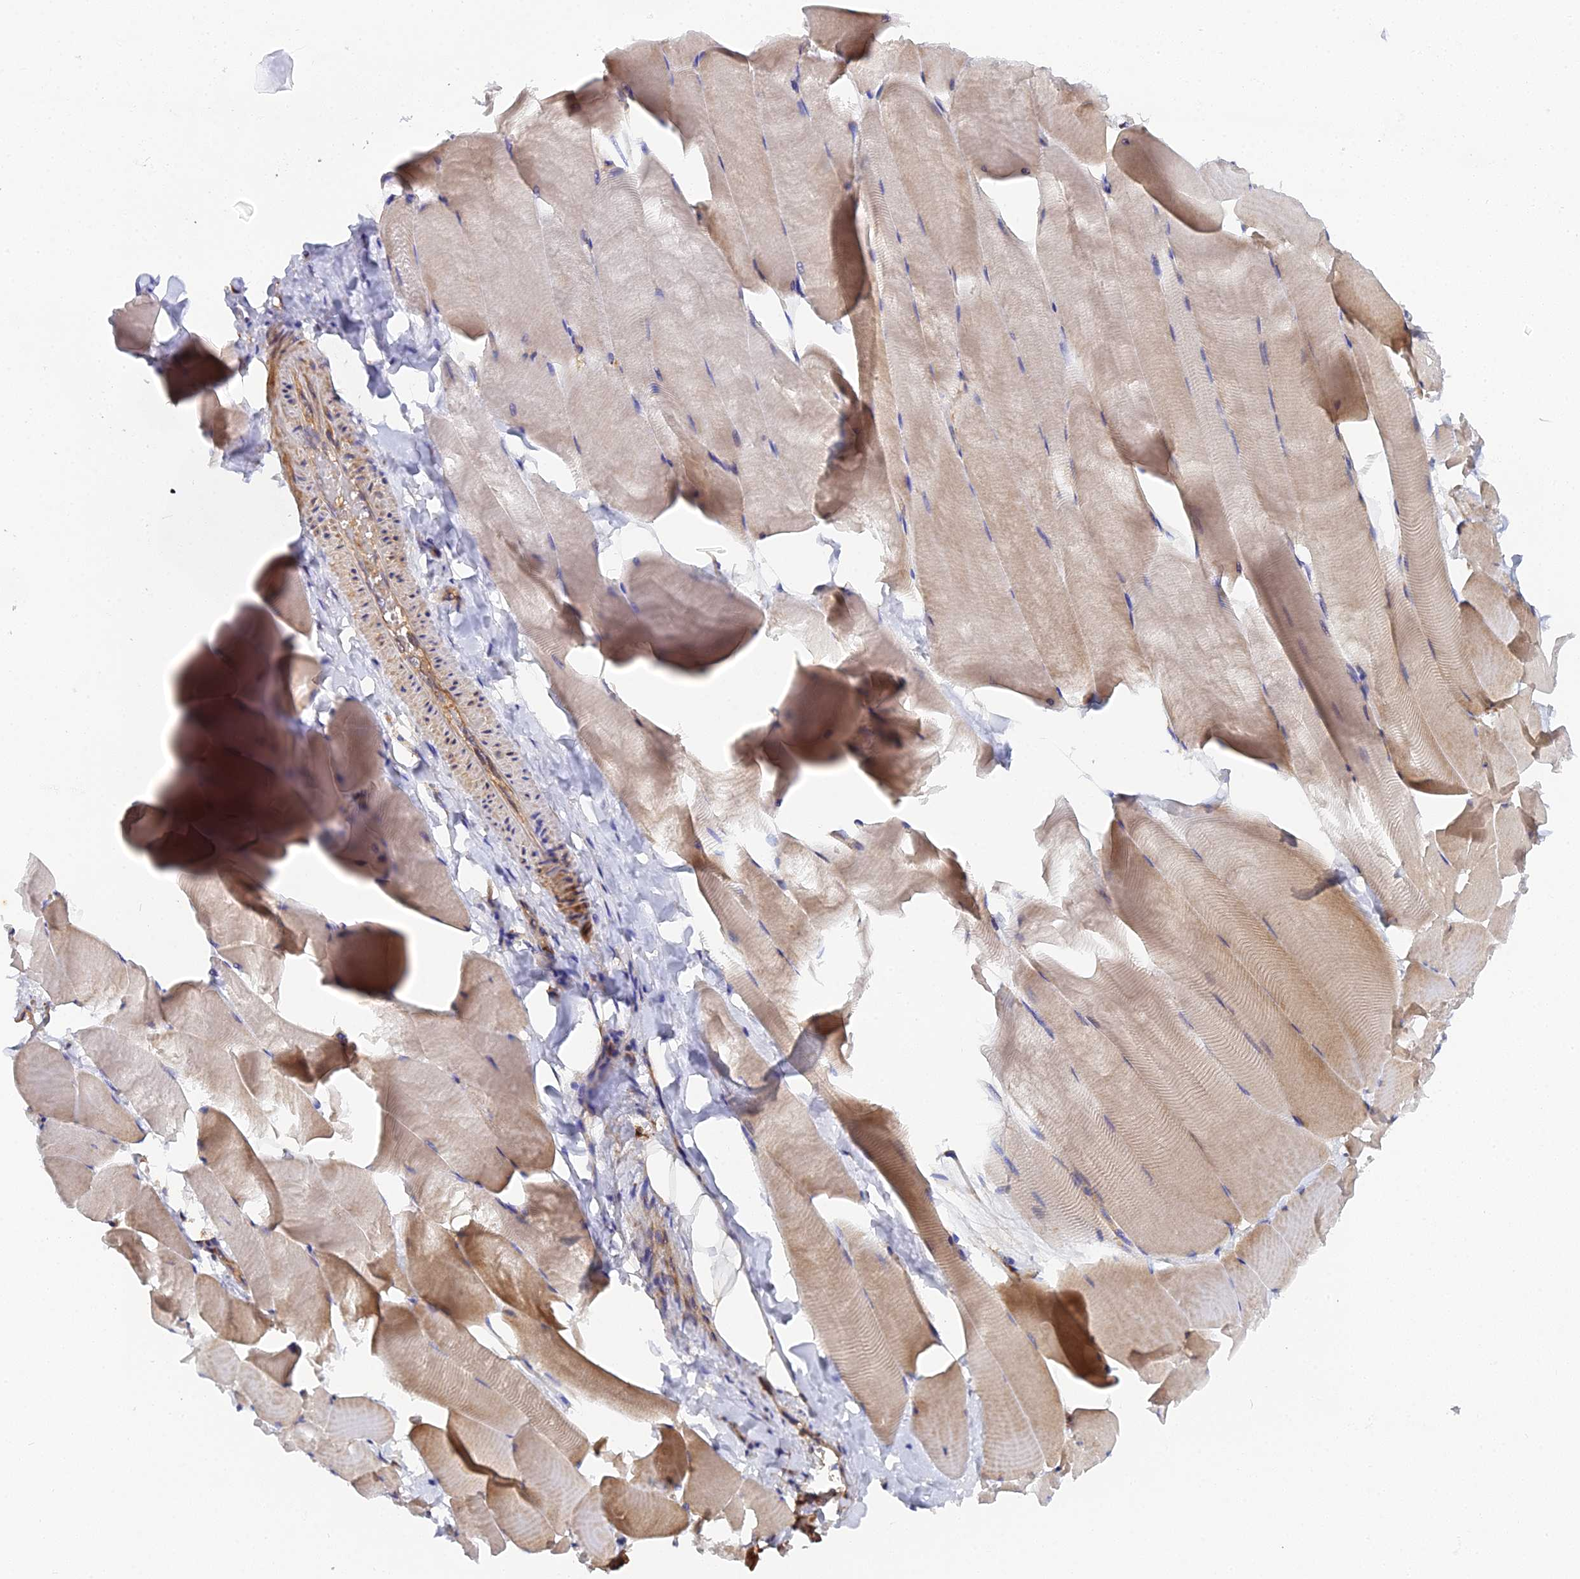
{"staining": {"intensity": "weak", "quantity": "25%-75%", "location": "cytoplasmic/membranous"}, "tissue": "skeletal muscle", "cell_type": "Myocytes", "image_type": "normal", "snomed": [{"axis": "morphology", "description": "Normal tissue, NOS"}, {"axis": "topography", "description": "Skeletal muscle"}], "caption": "Immunohistochemical staining of benign skeletal muscle shows weak cytoplasmic/membranous protein expression in about 25%-75% of myocytes. The staining was performed using DAB (3,3'-diaminobenzidine), with brown indicating positive protein expression. Nuclei are stained blue with hematoxylin.", "gene": "GNG5B", "patient": {"sex": "male", "age": 25}}